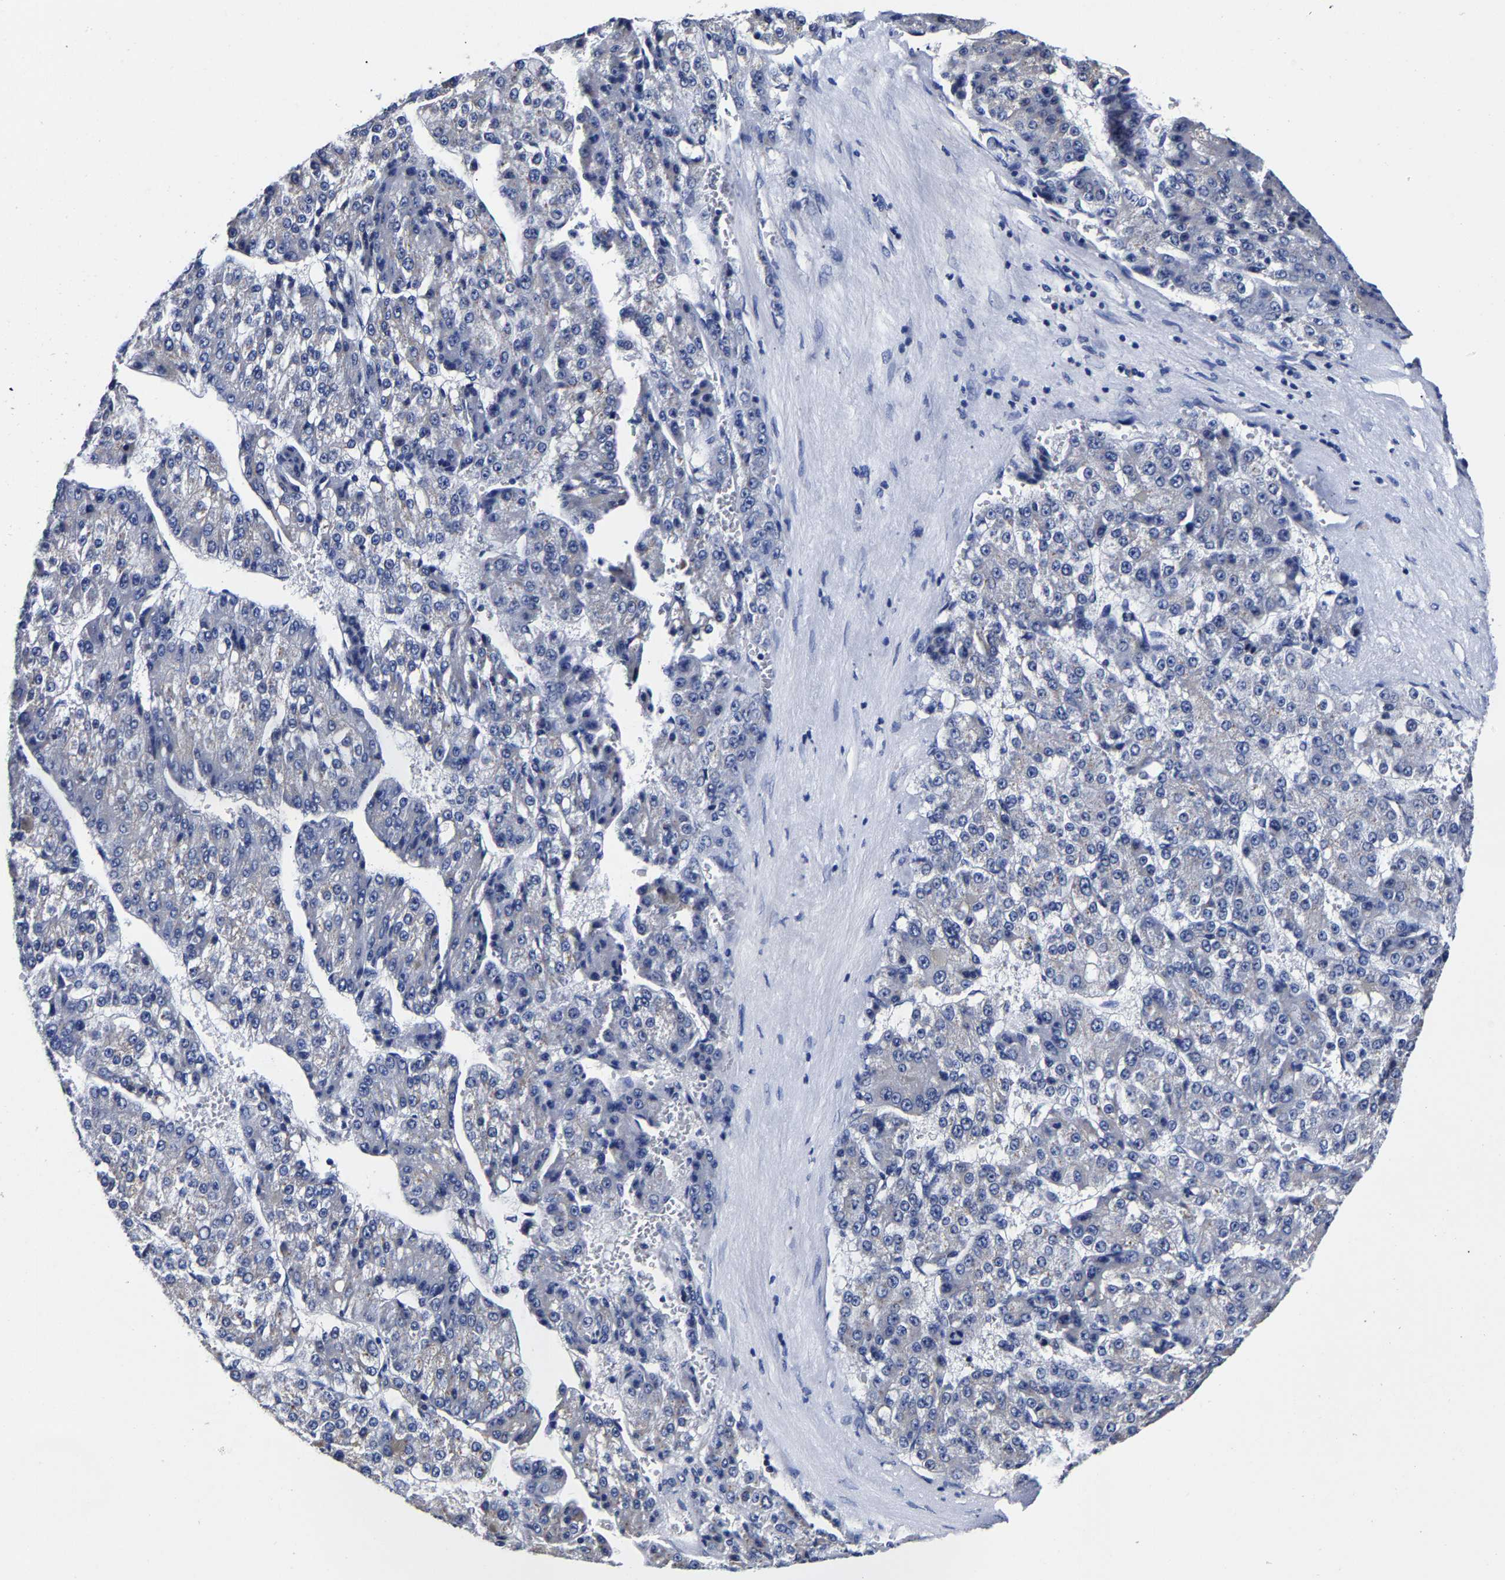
{"staining": {"intensity": "negative", "quantity": "none", "location": "none"}, "tissue": "liver cancer", "cell_type": "Tumor cells", "image_type": "cancer", "snomed": [{"axis": "morphology", "description": "Carcinoma, Hepatocellular, NOS"}, {"axis": "topography", "description": "Liver"}], "caption": "This is a image of immunohistochemistry staining of liver cancer, which shows no expression in tumor cells. Nuclei are stained in blue.", "gene": "AKAP4", "patient": {"sex": "female", "age": 73}}